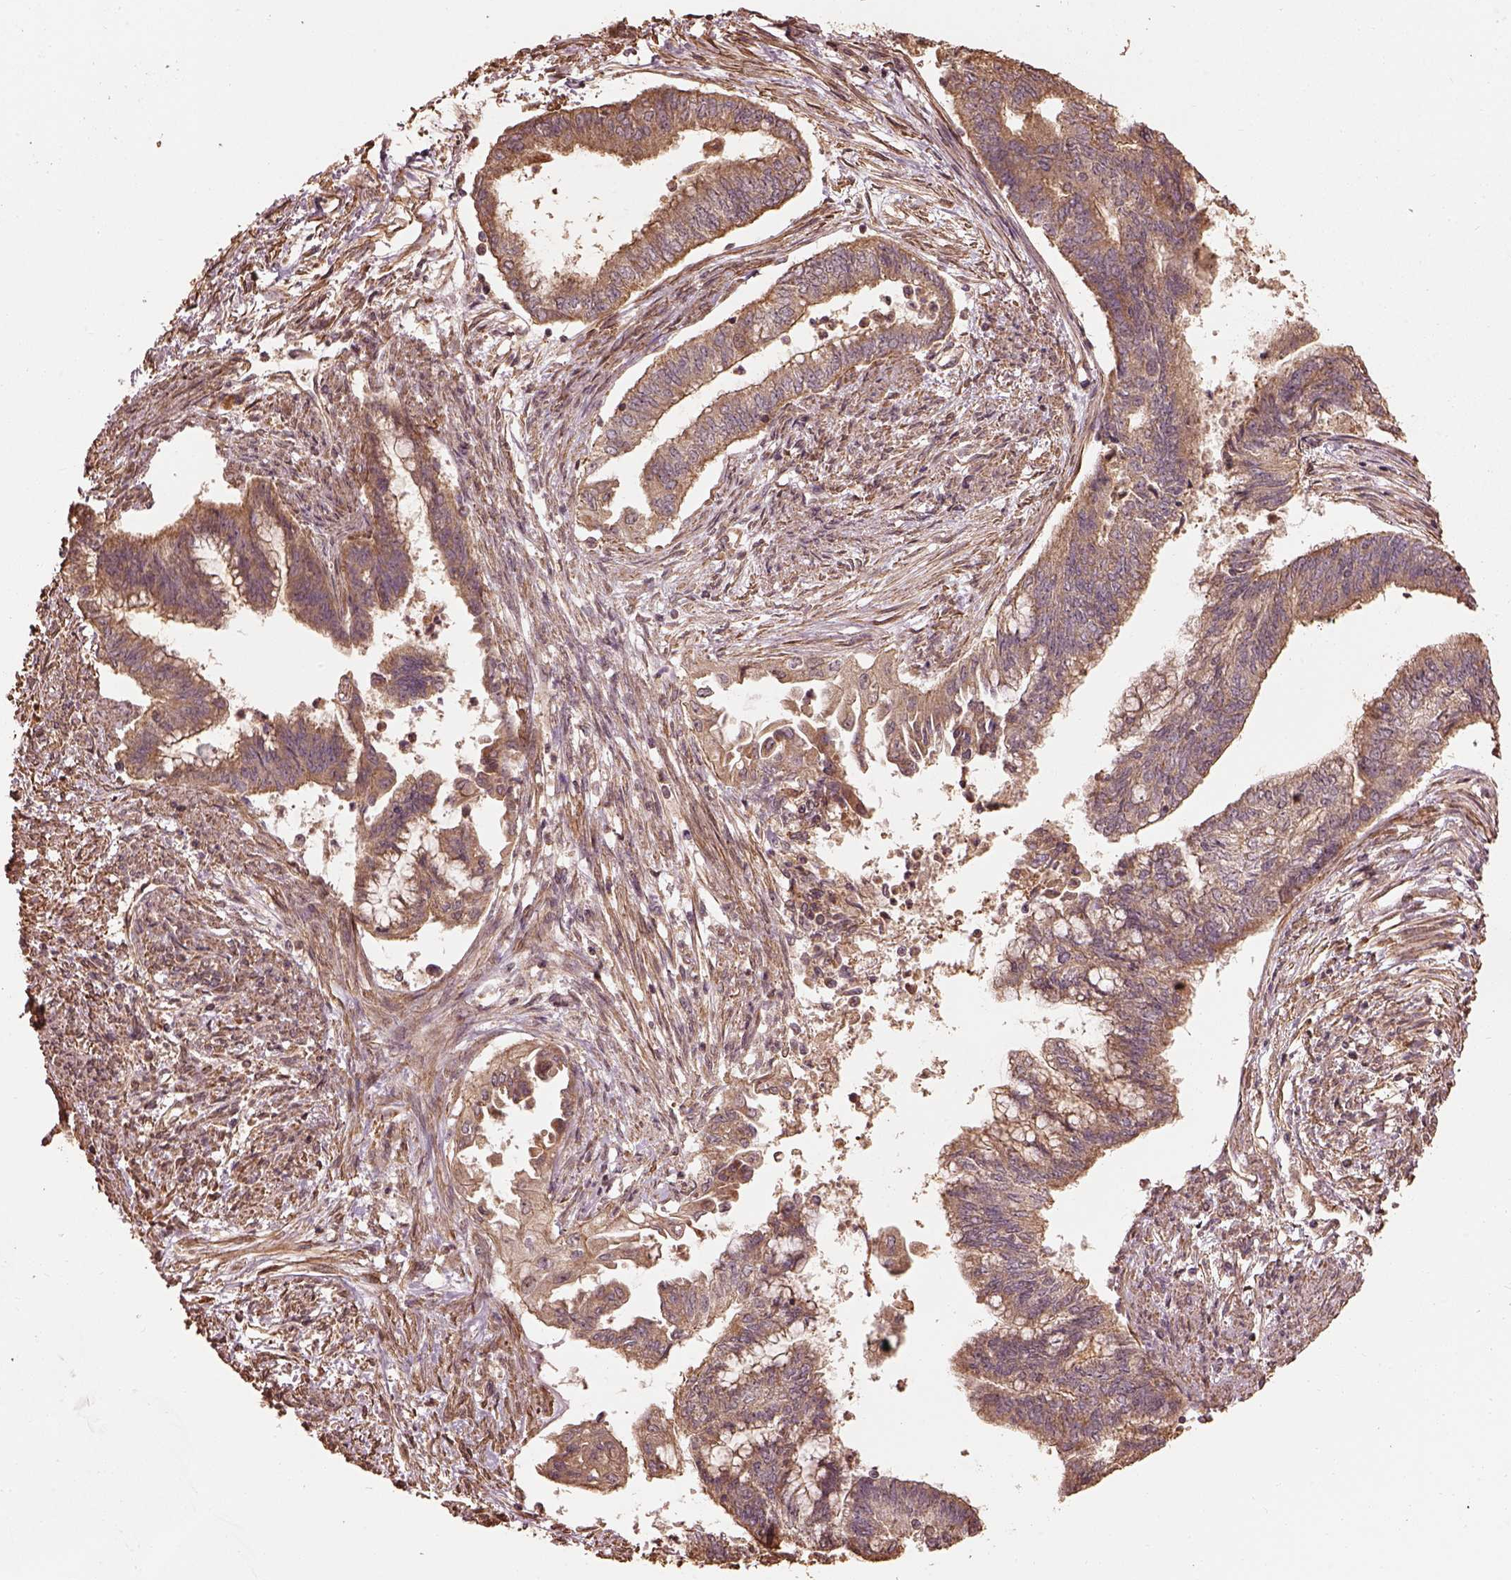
{"staining": {"intensity": "moderate", "quantity": ">75%", "location": "cytoplasmic/membranous"}, "tissue": "endometrial cancer", "cell_type": "Tumor cells", "image_type": "cancer", "snomed": [{"axis": "morphology", "description": "Adenocarcinoma, NOS"}, {"axis": "topography", "description": "Endometrium"}], "caption": "This histopathology image shows immunohistochemistry (IHC) staining of human endometrial adenocarcinoma, with medium moderate cytoplasmic/membranous positivity in approximately >75% of tumor cells.", "gene": "METTL4", "patient": {"sex": "female", "age": 65}}